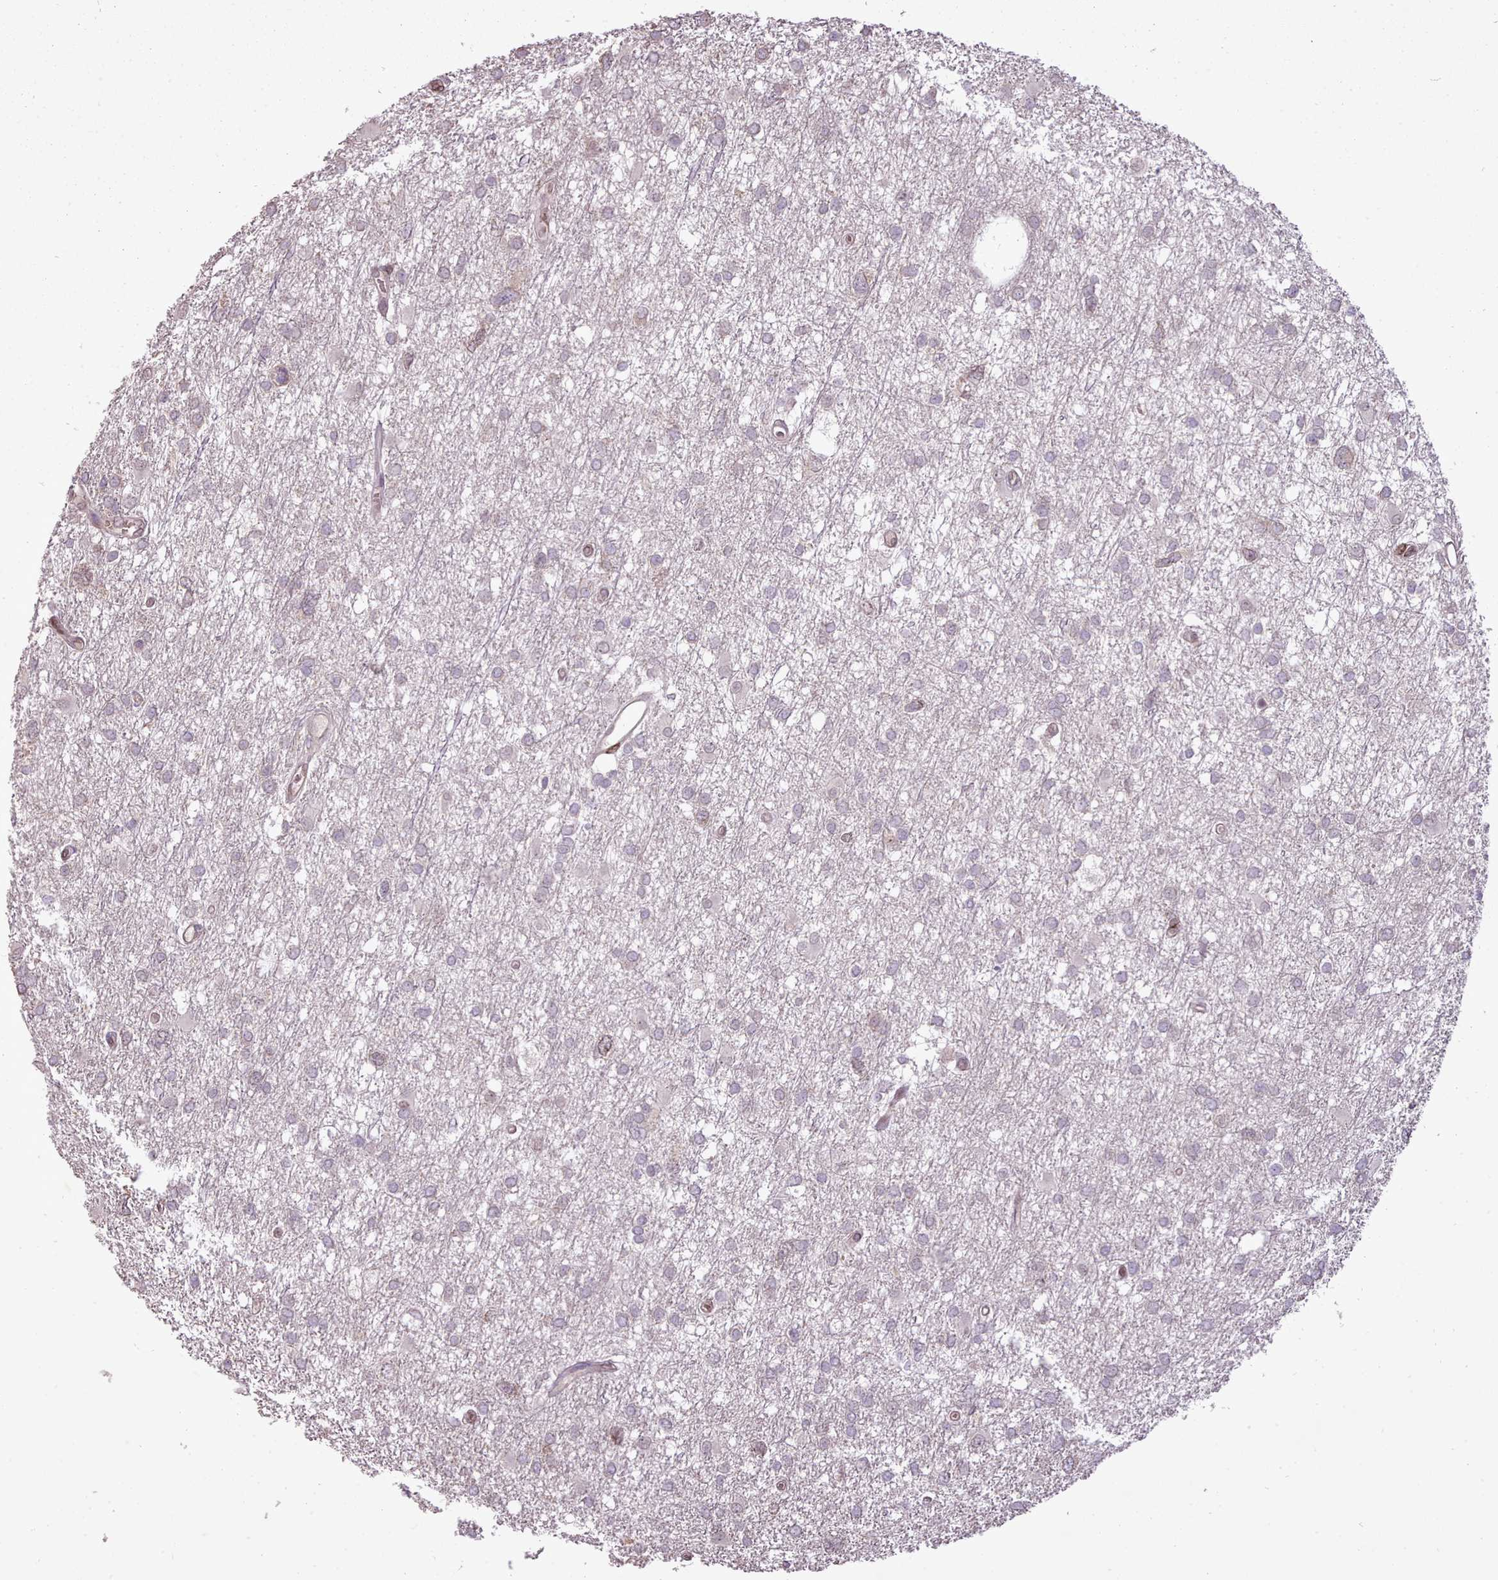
{"staining": {"intensity": "negative", "quantity": "none", "location": "none"}, "tissue": "glioma", "cell_type": "Tumor cells", "image_type": "cancer", "snomed": [{"axis": "morphology", "description": "Glioma, malignant, High grade"}, {"axis": "topography", "description": "Brain"}], "caption": "DAB immunohistochemical staining of human high-grade glioma (malignant) reveals no significant staining in tumor cells.", "gene": "CABP1", "patient": {"sex": "male", "age": 61}}